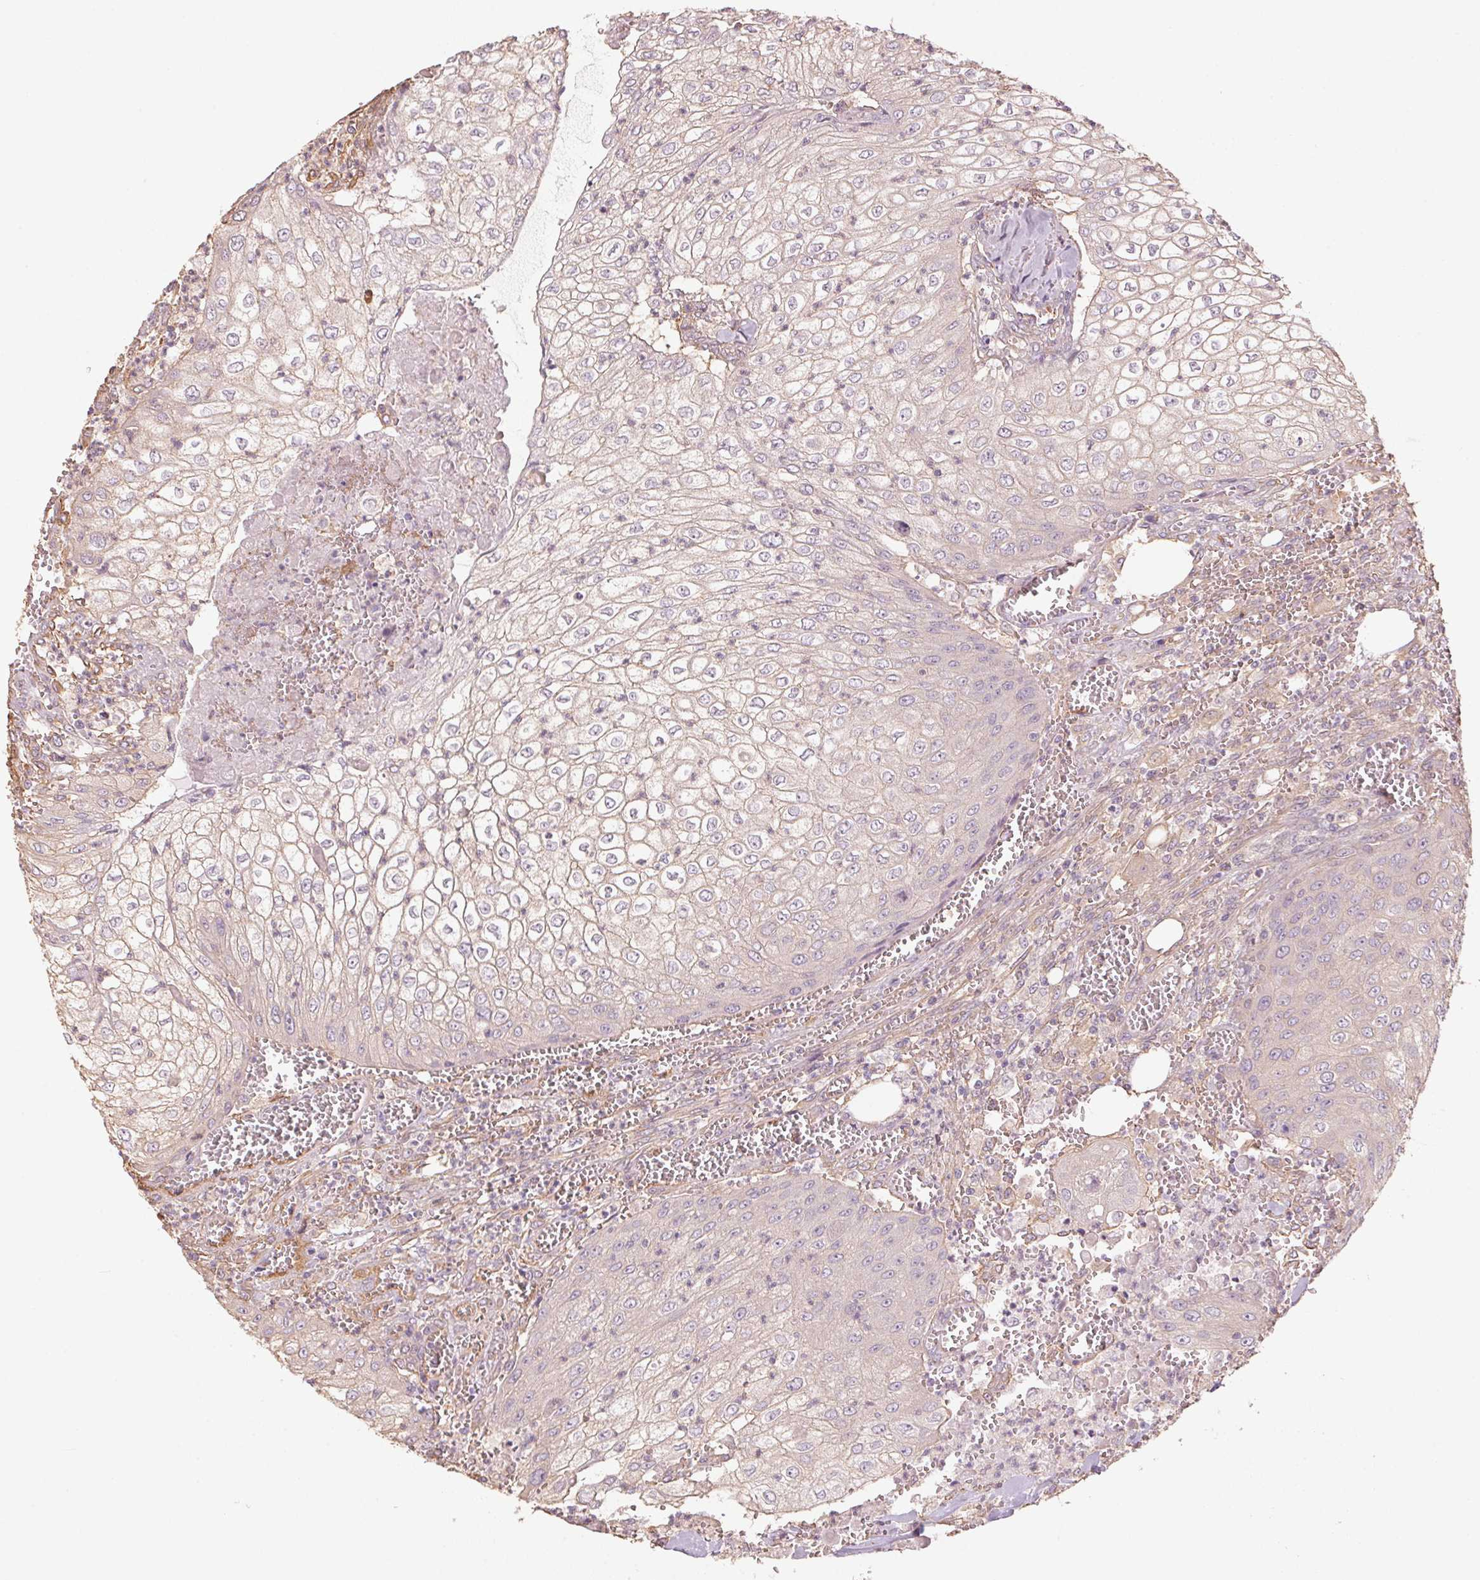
{"staining": {"intensity": "negative", "quantity": "none", "location": "none"}, "tissue": "urothelial cancer", "cell_type": "Tumor cells", "image_type": "cancer", "snomed": [{"axis": "morphology", "description": "Urothelial carcinoma, High grade"}, {"axis": "topography", "description": "Urinary bladder"}], "caption": "An immunohistochemistry (IHC) histopathology image of urothelial cancer is shown. There is no staining in tumor cells of urothelial cancer. The staining is performed using DAB (3,3'-diaminobenzidine) brown chromogen with nuclei counter-stained in using hematoxylin.", "gene": "QDPR", "patient": {"sex": "male", "age": 62}}